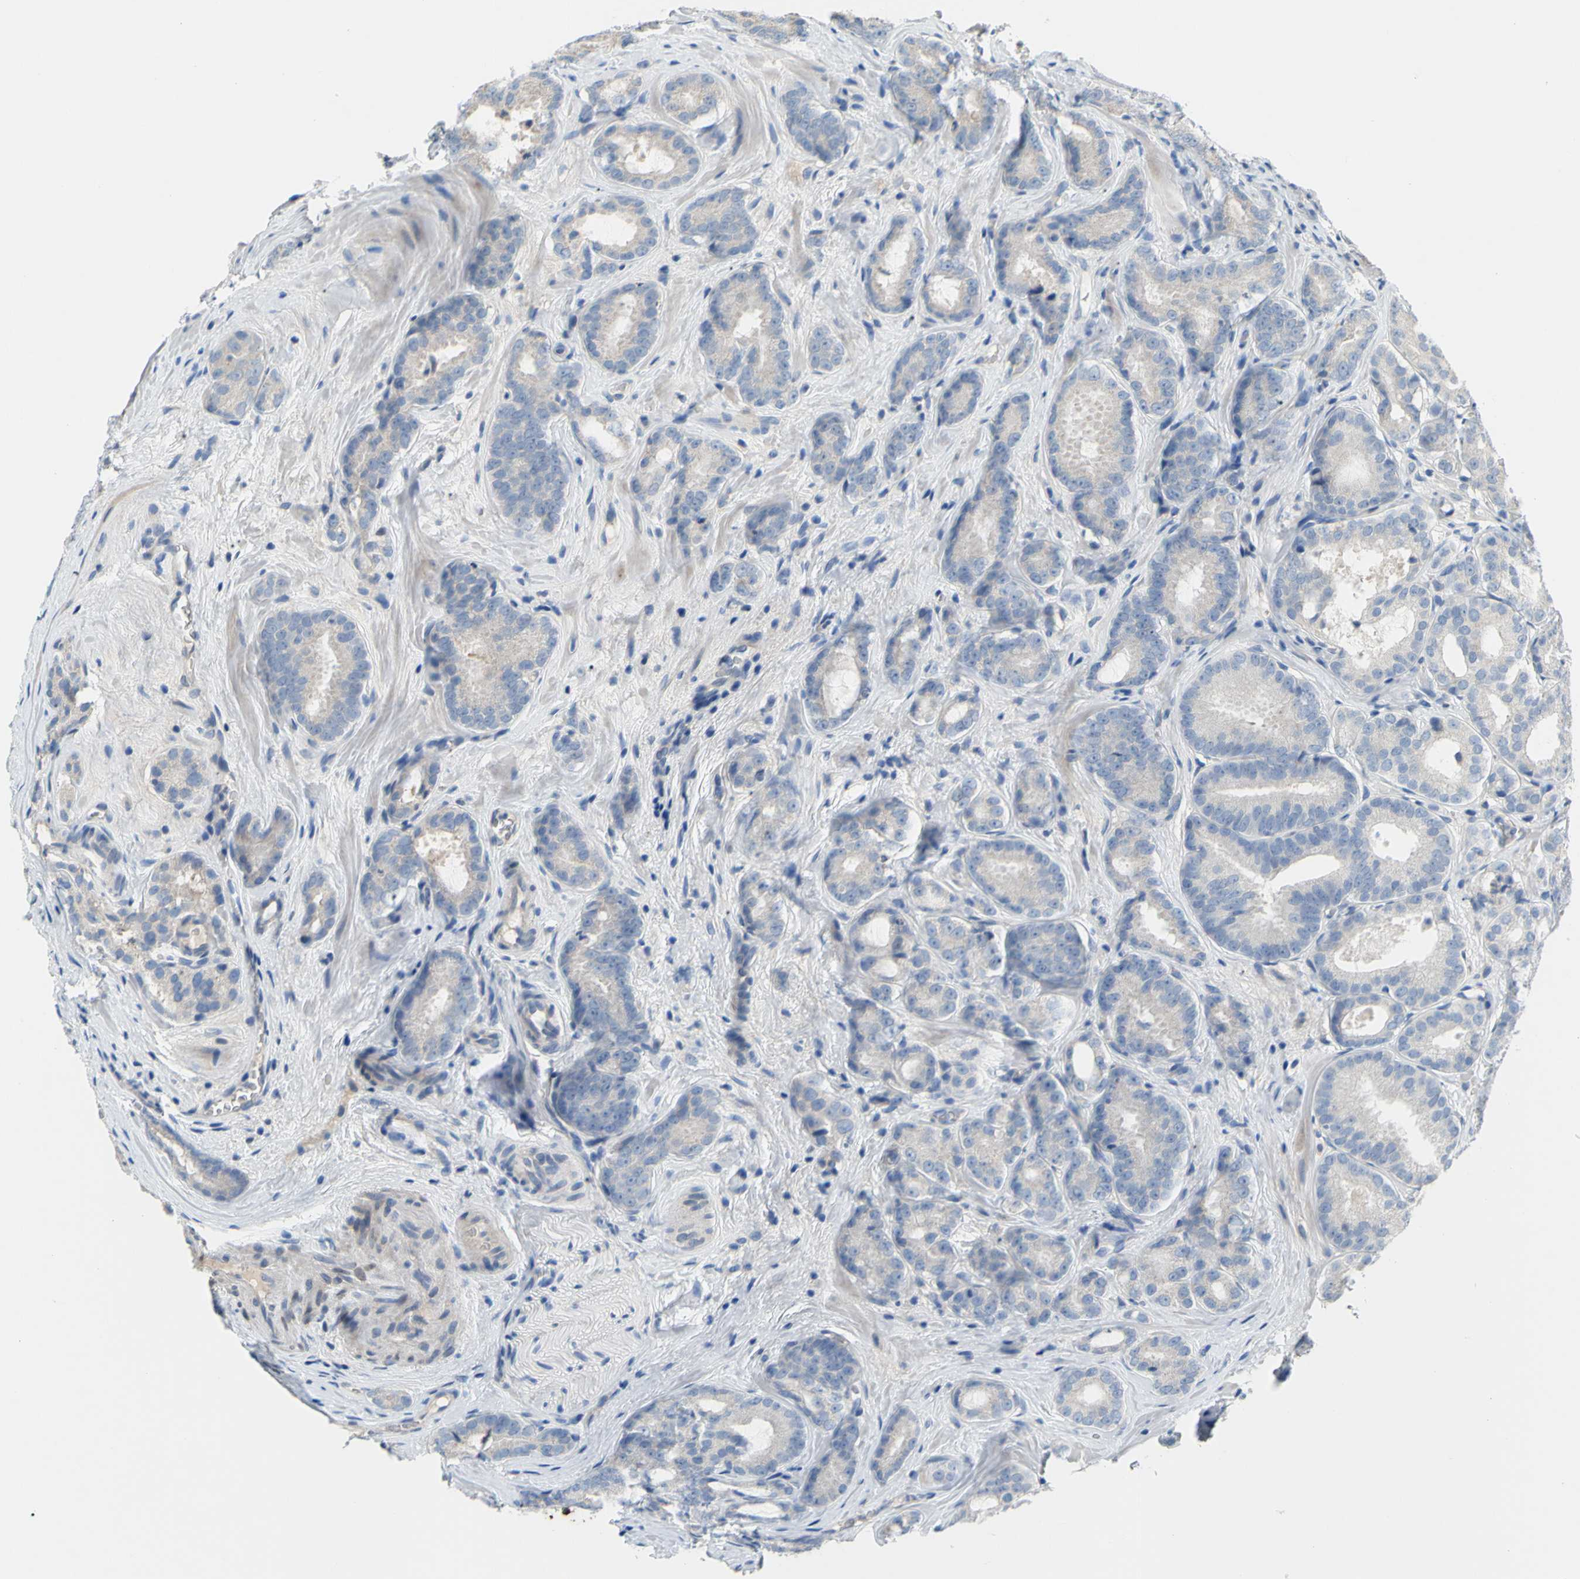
{"staining": {"intensity": "negative", "quantity": "none", "location": "none"}, "tissue": "prostate cancer", "cell_type": "Tumor cells", "image_type": "cancer", "snomed": [{"axis": "morphology", "description": "Adenocarcinoma, High grade"}, {"axis": "topography", "description": "Prostate"}], "caption": "Human prostate cancer stained for a protein using IHC reveals no staining in tumor cells.", "gene": "TMEM59L", "patient": {"sex": "male", "age": 64}}